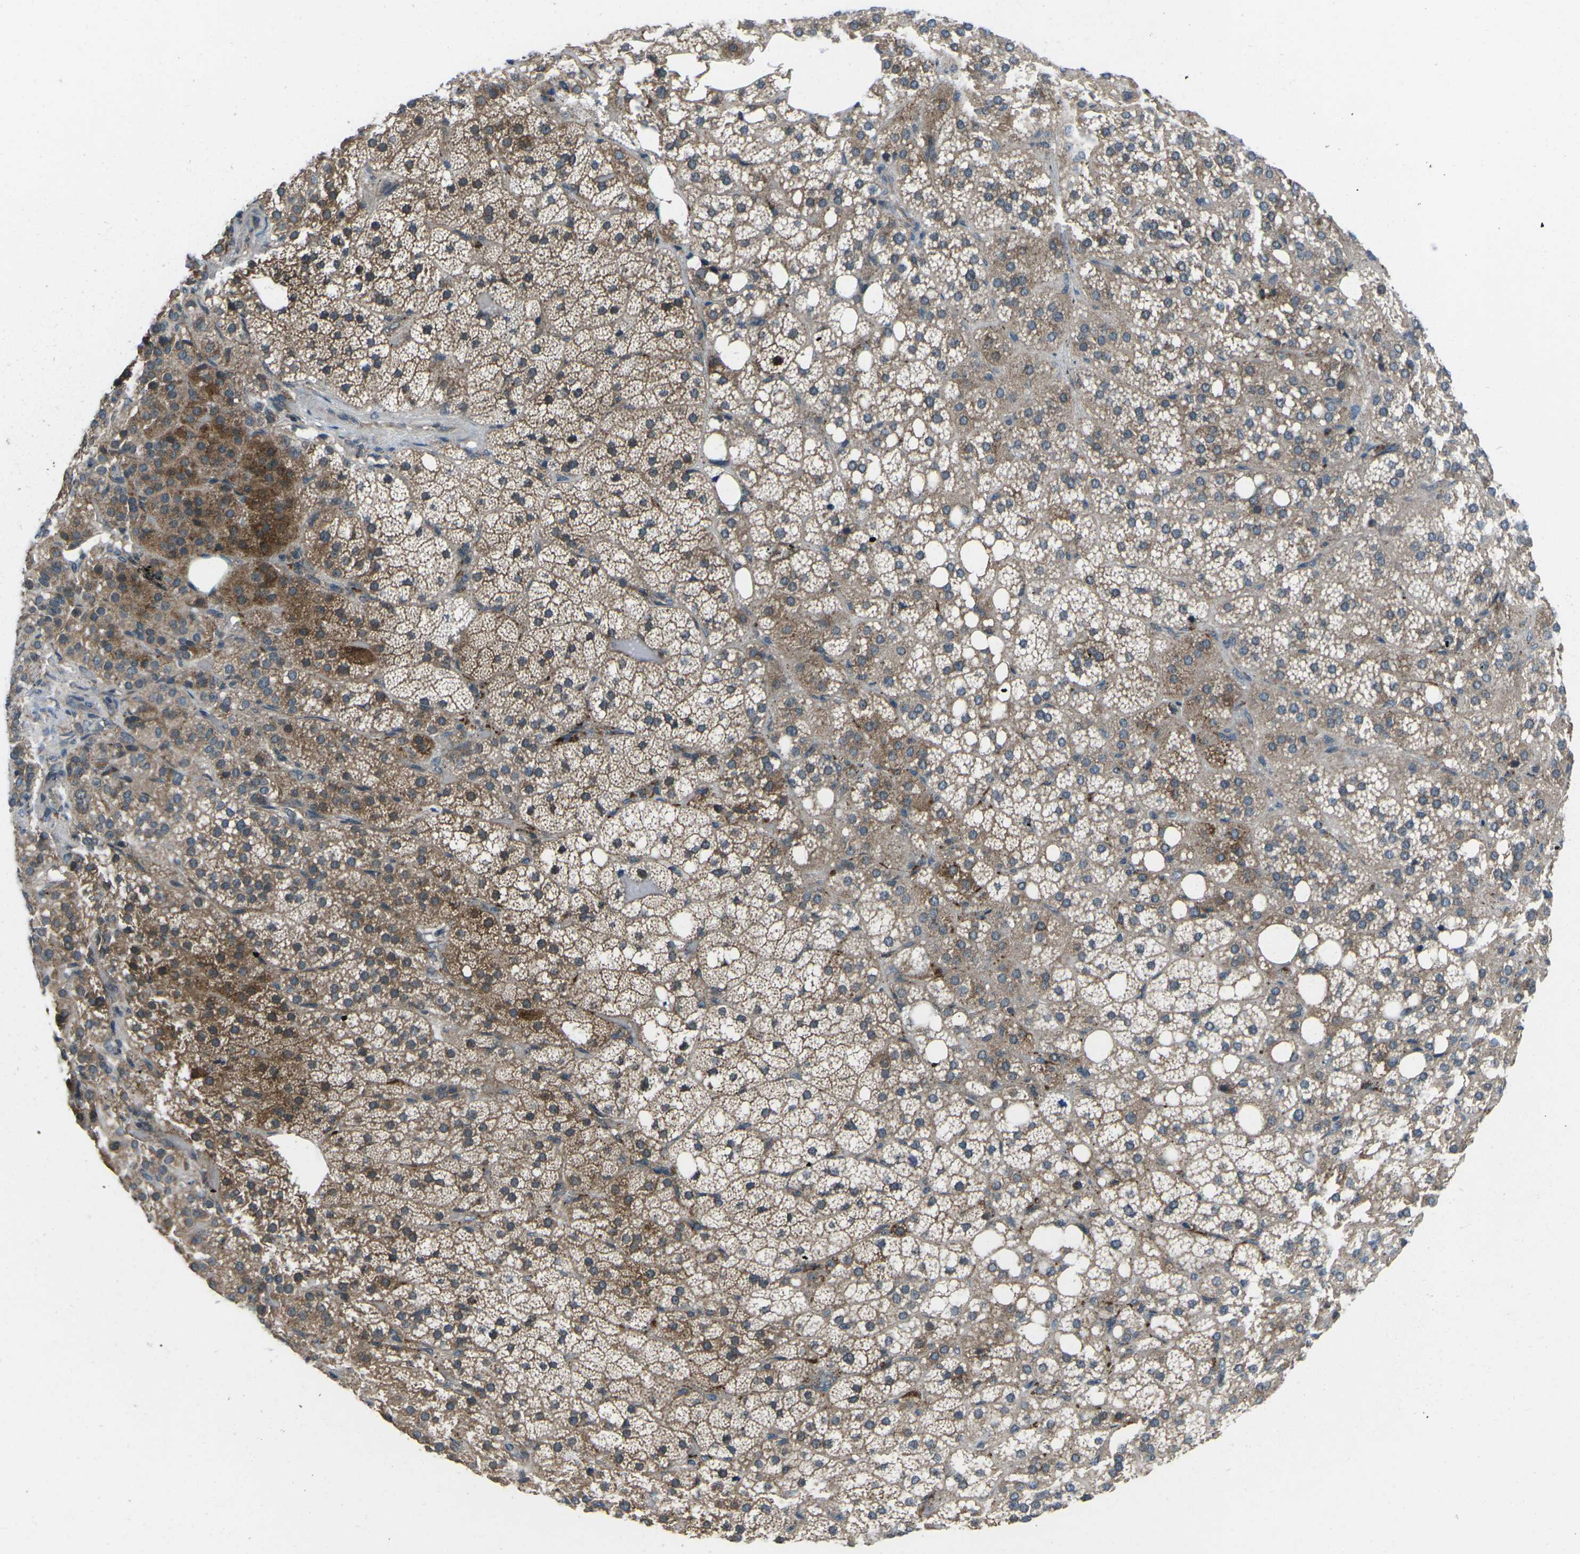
{"staining": {"intensity": "moderate", "quantity": ">75%", "location": "cytoplasmic/membranous"}, "tissue": "adrenal gland", "cell_type": "Glandular cells", "image_type": "normal", "snomed": [{"axis": "morphology", "description": "Normal tissue, NOS"}, {"axis": "topography", "description": "Adrenal gland"}], "caption": "A high-resolution photomicrograph shows immunohistochemistry (IHC) staining of normal adrenal gland, which shows moderate cytoplasmic/membranous staining in about >75% of glandular cells.", "gene": "CDK16", "patient": {"sex": "female", "age": 59}}